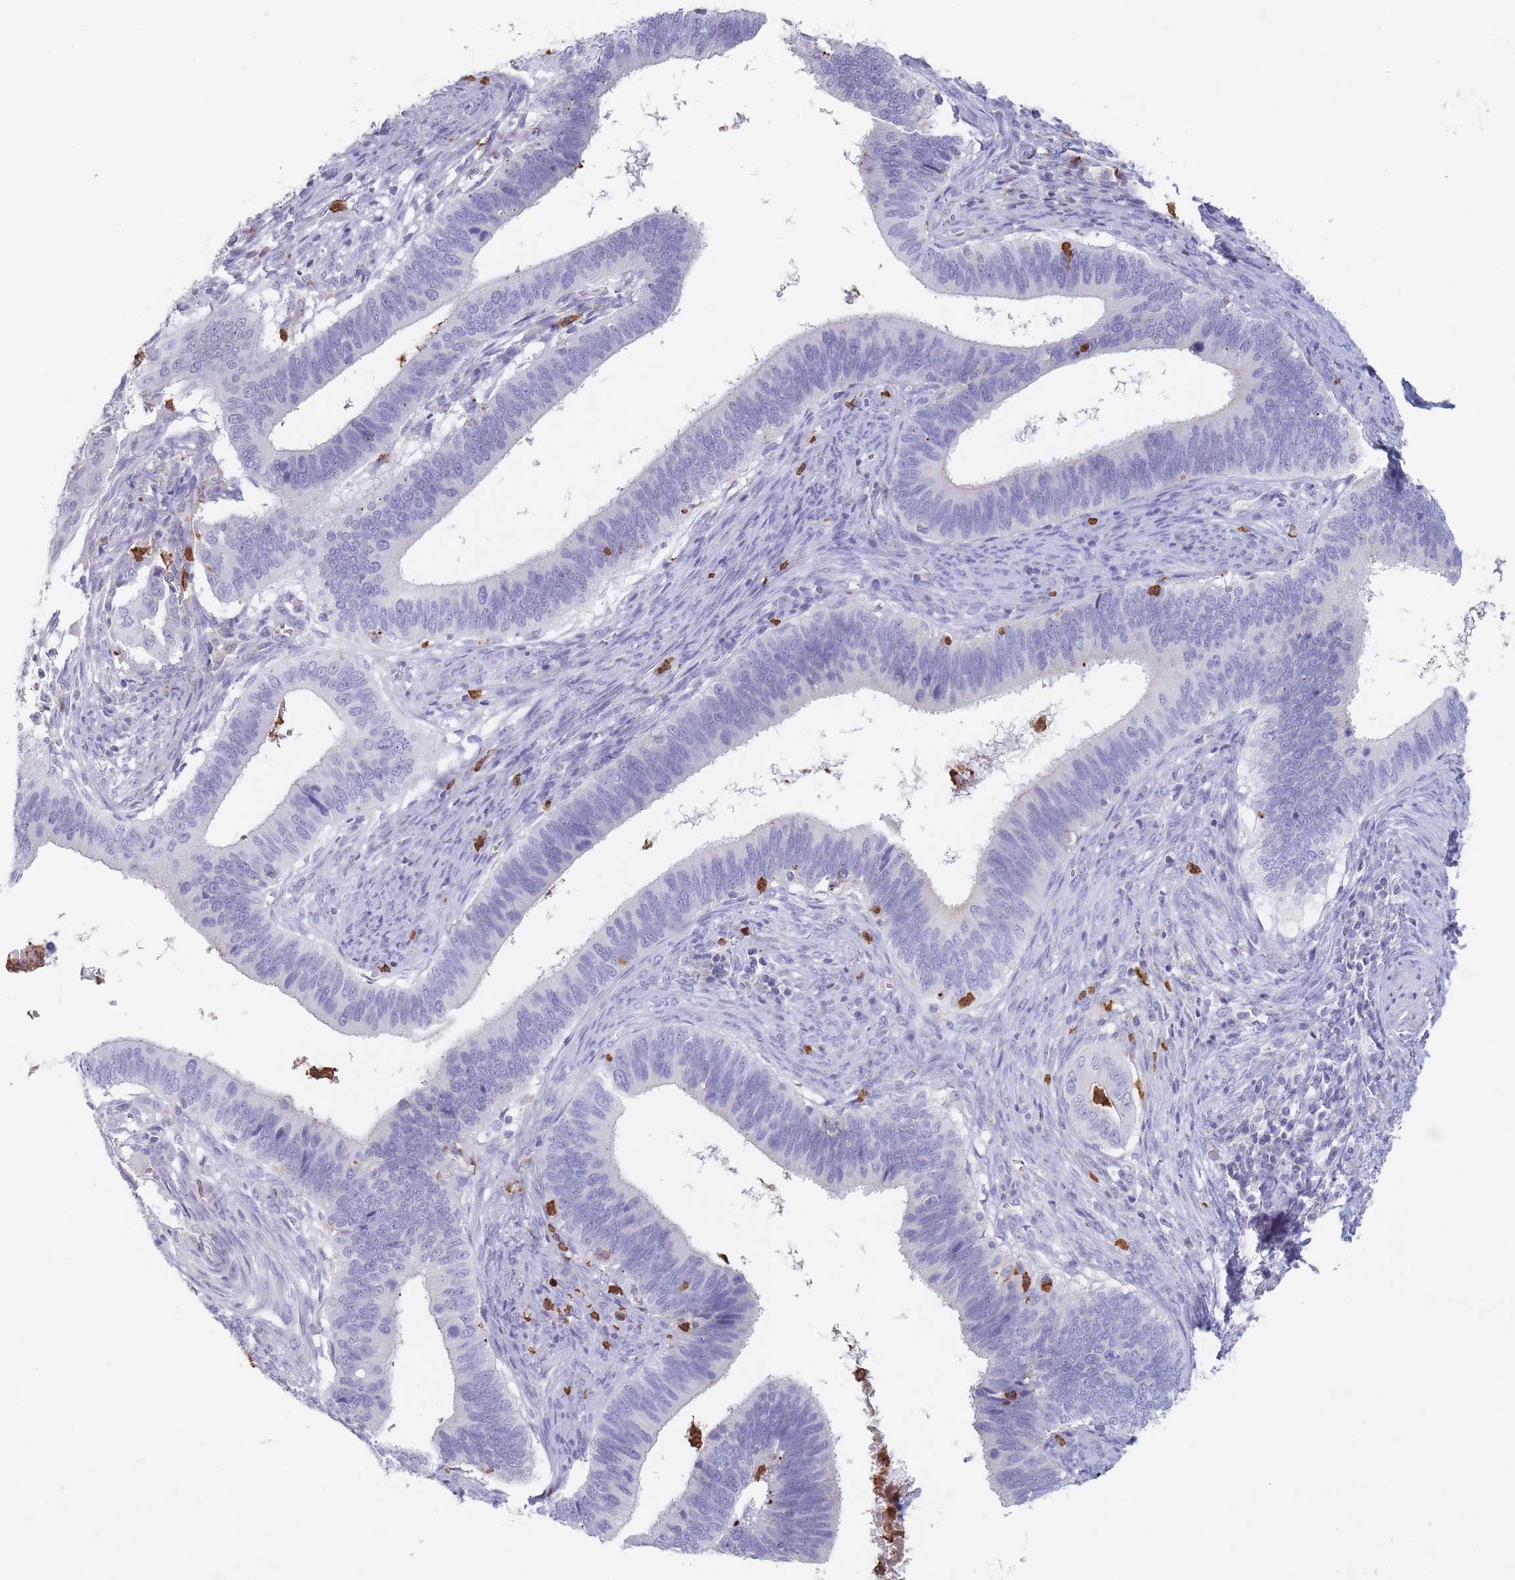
{"staining": {"intensity": "moderate", "quantity": "<25%", "location": "cytoplasmic/membranous"}, "tissue": "cervical cancer", "cell_type": "Tumor cells", "image_type": "cancer", "snomed": [{"axis": "morphology", "description": "Adenocarcinoma, NOS"}, {"axis": "topography", "description": "Cervix"}], "caption": "Immunohistochemical staining of human cervical cancer (adenocarcinoma) displays low levels of moderate cytoplasmic/membranous protein staining in approximately <25% of tumor cells. (IHC, brightfield microscopy, high magnification).", "gene": "ATP1A3", "patient": {"sex": "female", "age": 42}}